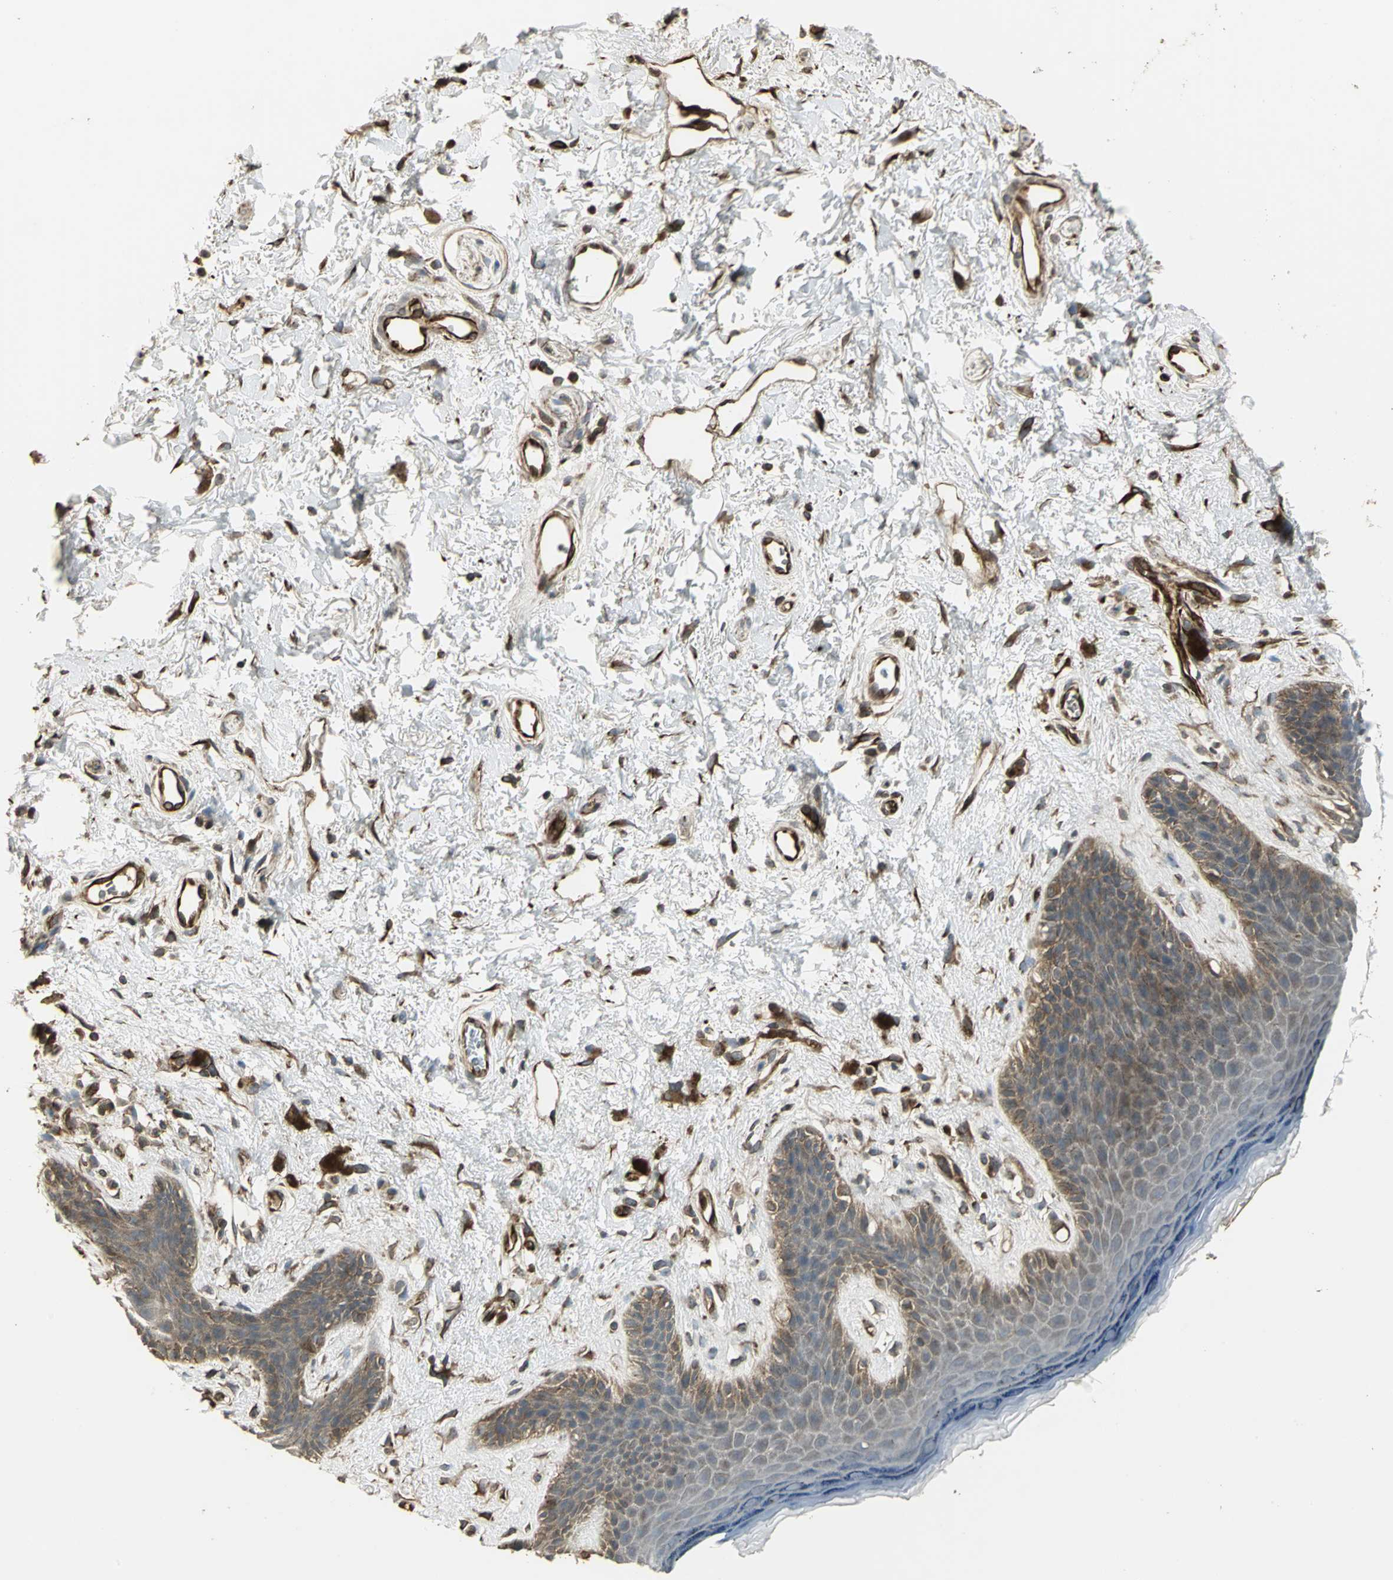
{"staining": {"intensity": "moderate", "quantity": ">75%", "location": "cytoplasmic/membranous"}, "tissue": "skin", "cell_type": "Epidermal cells", "image_type": "normal", "snomed": [{"axis": "morphology", "description": "Normal tissue, NOS"}, {"axis": "topography", "description": "Anal"}], "caption": "Human skin stained for a protein (brown) displays moderate cytoplasmic/membranous positive staining in approximately >75% of epidermal cells.", "gene": "PRXL2B", "patient": {"sex": "female", "age": 46}}